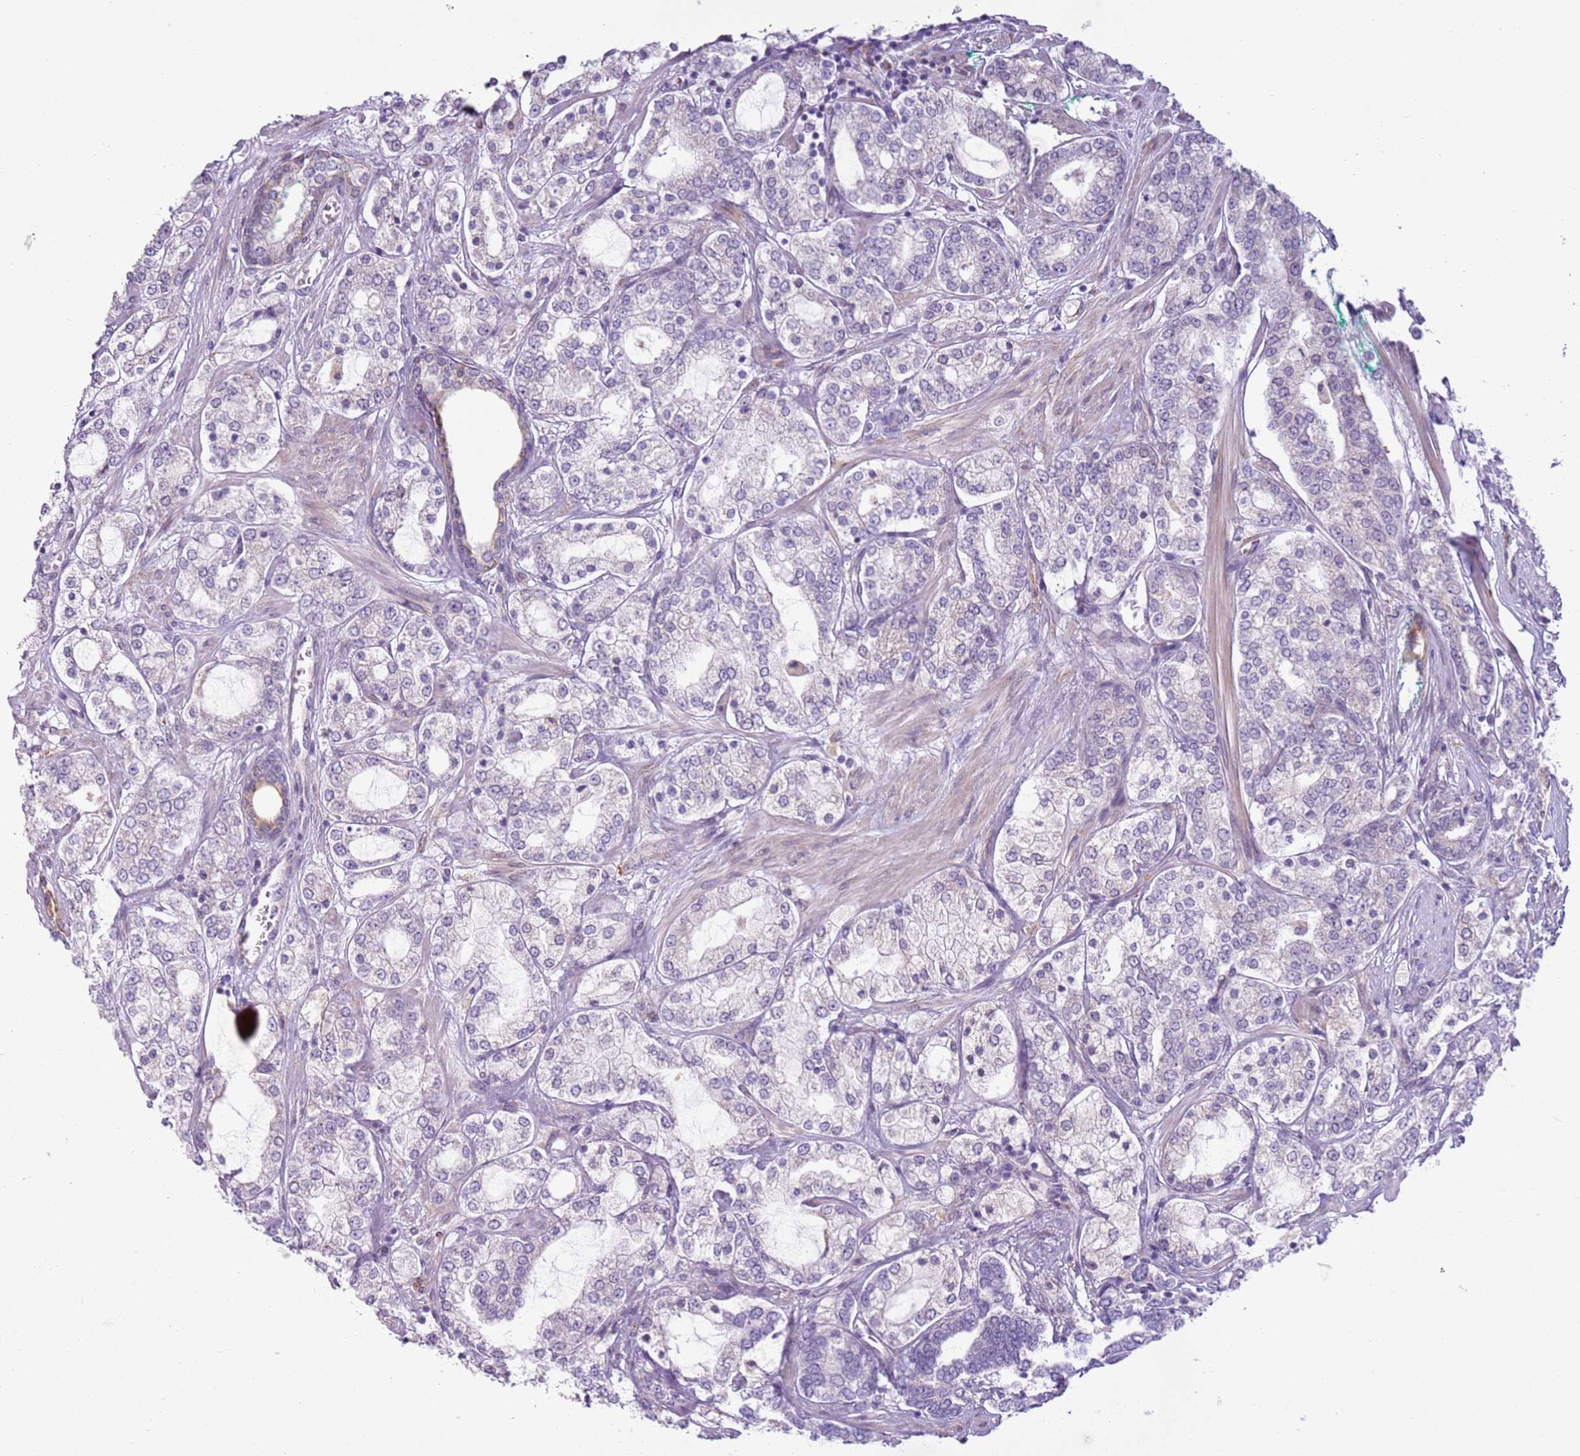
{"staining": {"intensity": "negative", "quantity": "none", "location": "none"}, "tissue": "prostate cancer", "cell_type": "Tumor cells", "image_type": "cancer", "snomed": [{"axis": "morphology", "description": "Adenocarcinoma, High grade"}, {"axis": "topography", "description": "Prostate"}], "caption": "Immunohistochemical staining of adenocarcinoma (high-grade) (prostate) displays no significant expression in tumor cells.", "gene": "OAF", "patient": {"sex": "male", "age": 64}}